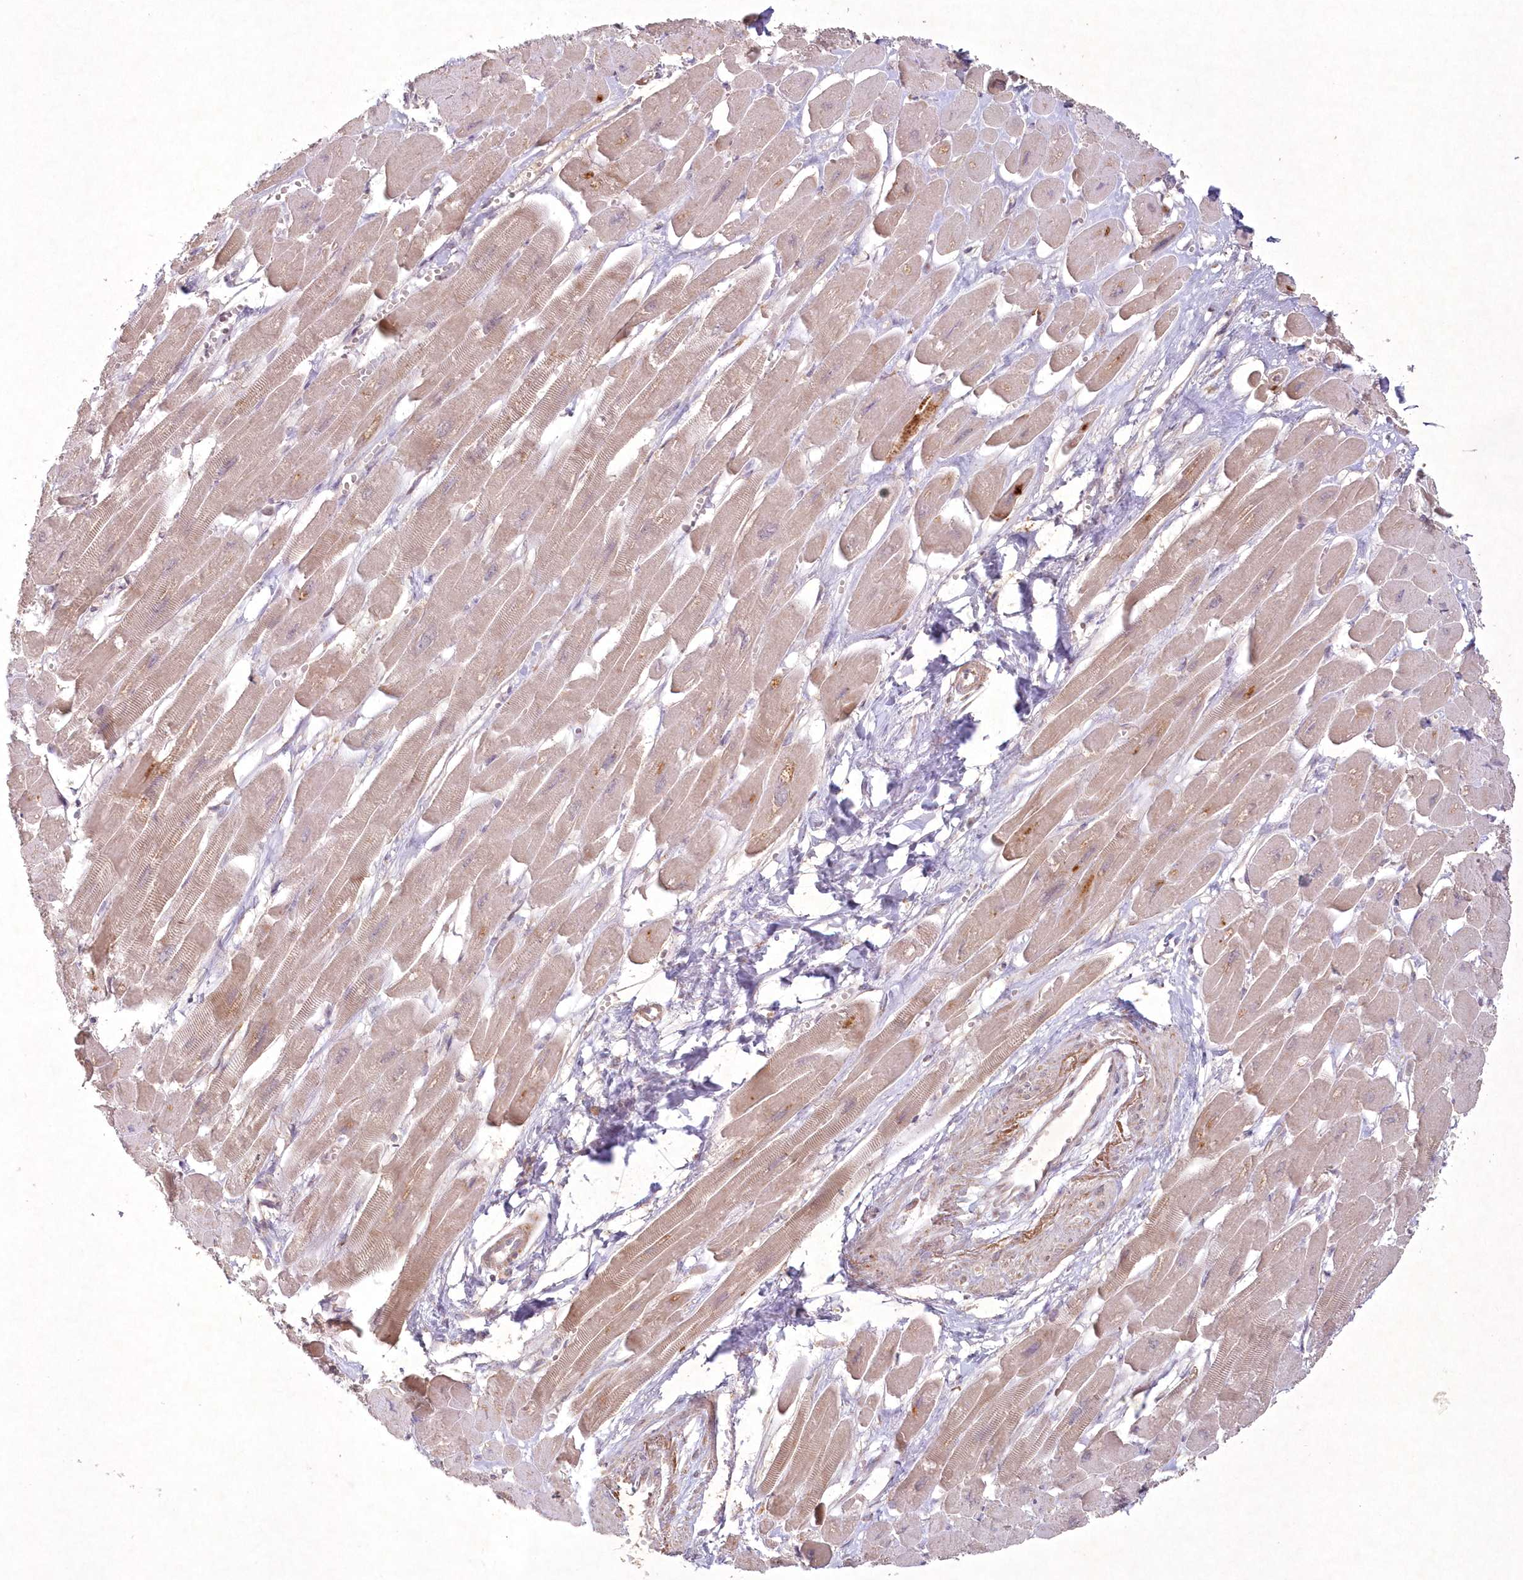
{"staining": {"intensity": "moderate", "quantity": "25%-75%", "location": "cytoplasmic/membranous"}, "tissue": "heart muscle", "cell_type": "Cardiomyocytes", "image_type": "normal", "snomed": [{"axis": "morphology", "description": "Normal tissue, NOS"}, {"axis": "topography", "description": "Heart"}], "caption": "This is a photomicrograph of IHC staining of normal heart muscle, which shows moderate positivity in the cytoplasmic/membranous of cardiomyocytes.", "gene": "TOGARAM2", "patient": {"sex": "female", "age": 54}}